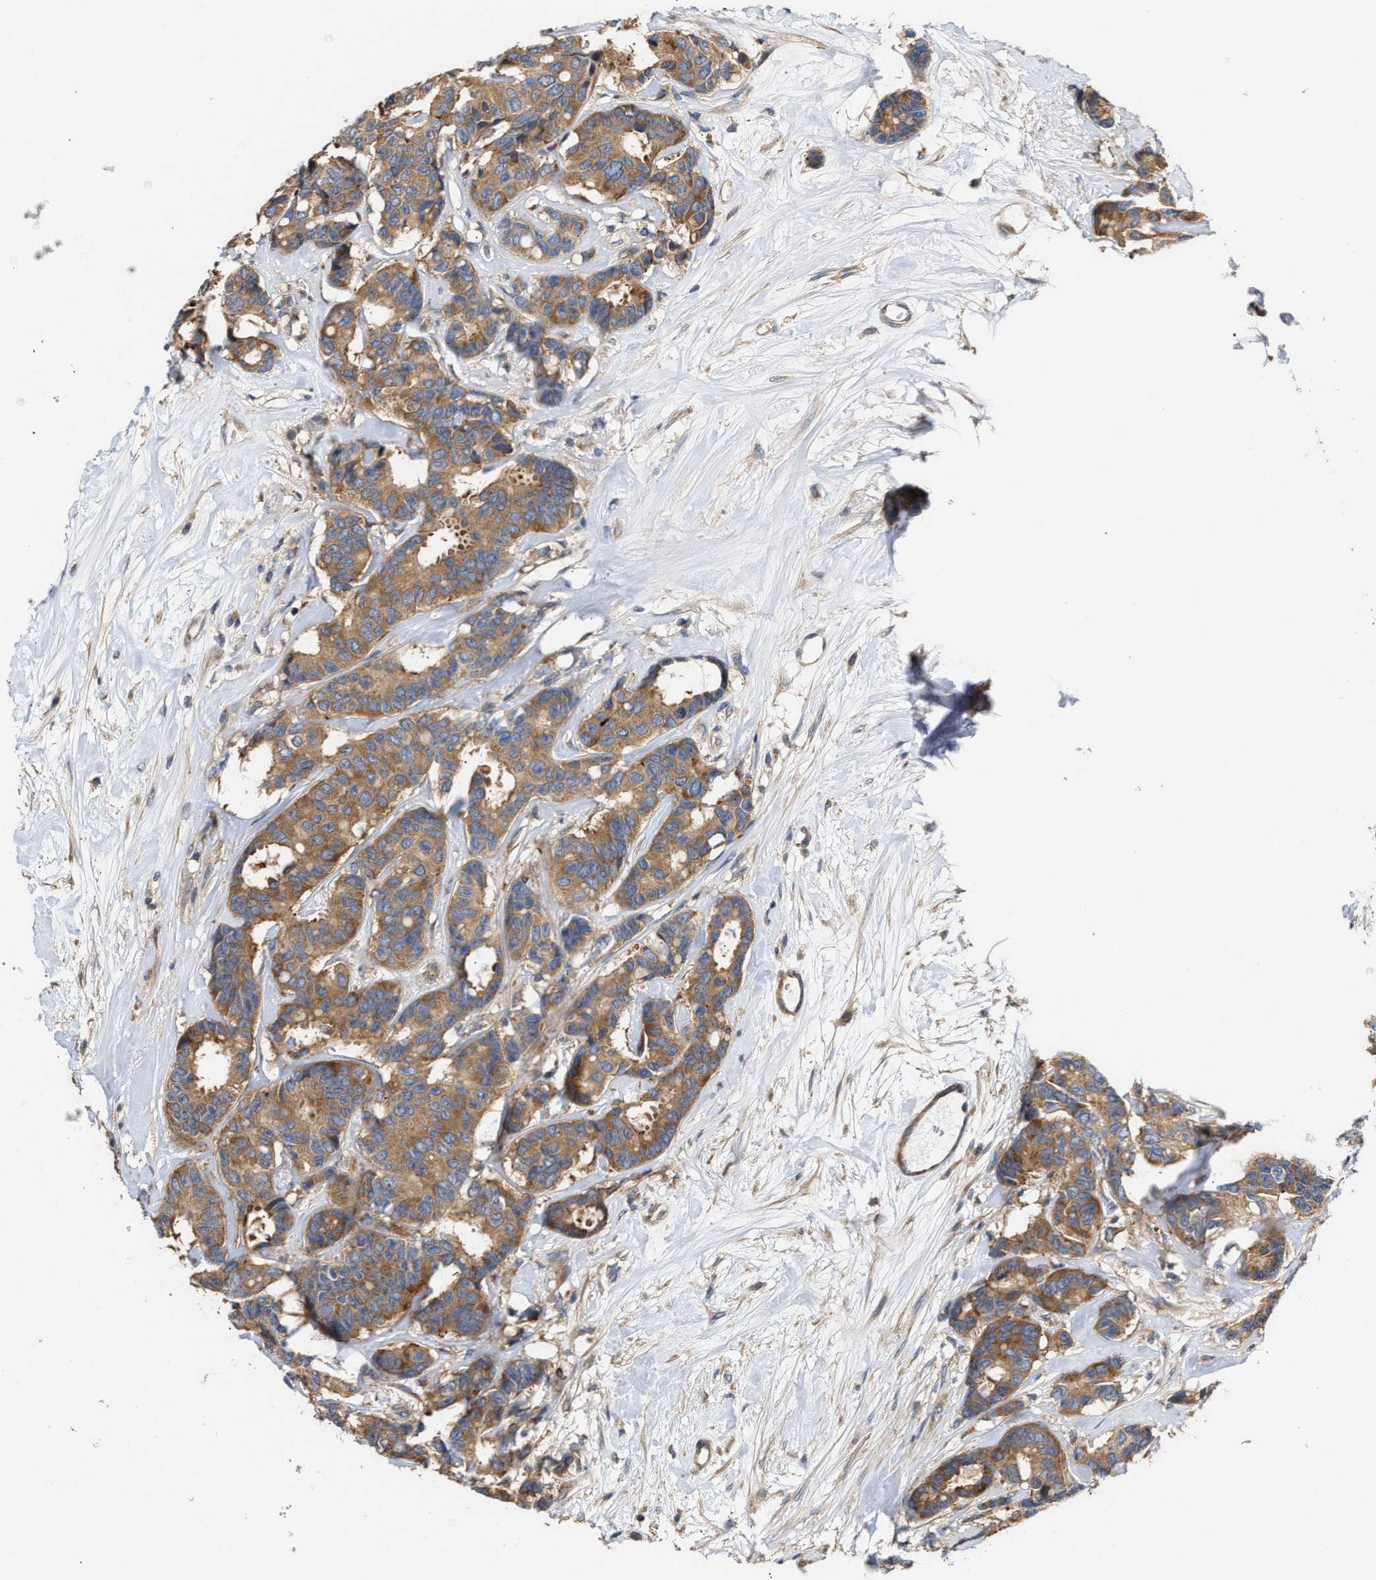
{"staining": {"intensity": "moderate", "quantity": ">75%", "location": "cytoplasmic/membranous"}, "tissue": "breast cancer", "cell_type": "Tumor cells", "image_type": "cancer", "snomed": [{"axis": "morphology", "description": "Duct carcinoma"}, {"axis": "topography", "description": "Breast"}], "caption": "Protein staining of breast infiltrating ductal carcinoma tissue demonstrates moderate cytoplasmic/membranous positivity in approximately >75% of tumor cells. (DAB (3,3'-diaminobenzidine) = brown stain, brightfield microscopy at high magnification).", "gene": "CLIP2", "patient": {"sex": "female", "age": 87}}